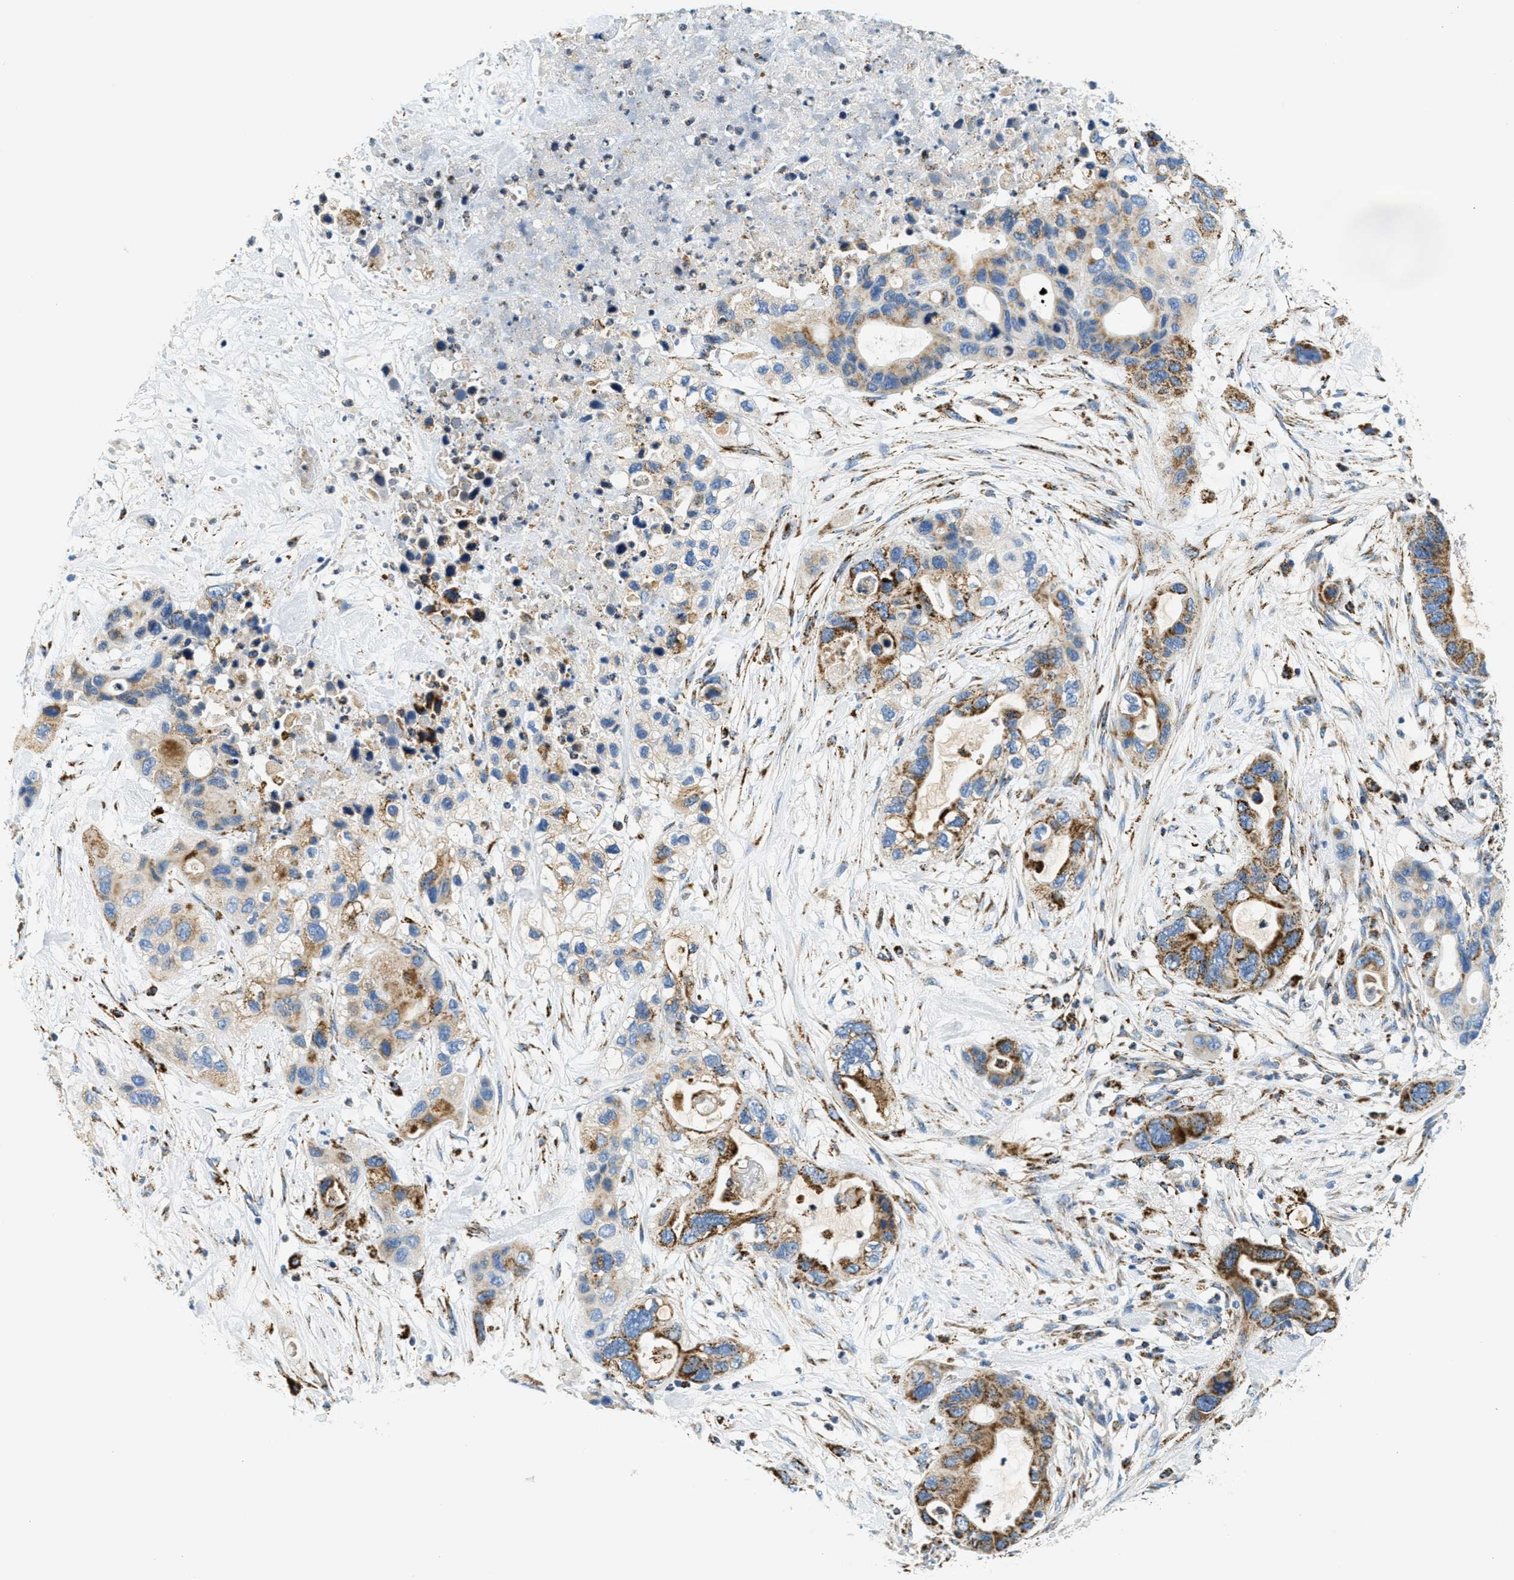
{"staining": {"intensity": "moderate", "quantity": ">75%", "location": "cytoplasmic/membranous"}, "tissue": "pancreatic cancer", "cell_type": "Tumor cells", "image_type": "cancer", "snomed": [{"axis": "morphology", "description": "Adenocarcinoma, NOS"}, {"axis": "topography", "description": "Pancreas"}], "caption": "IHC of human adenocarcinoma (pancreatic) displays medium levels of moderate cytoplasmic/membranous positivity in approximately >75% of tumor cells. (DAB (3,3'-diaminobenzidine) IHC, brown staining for protein, blue staining for nuclei).", "gene": "HLCS", "patient": {"sex": "female", "age": 71}}